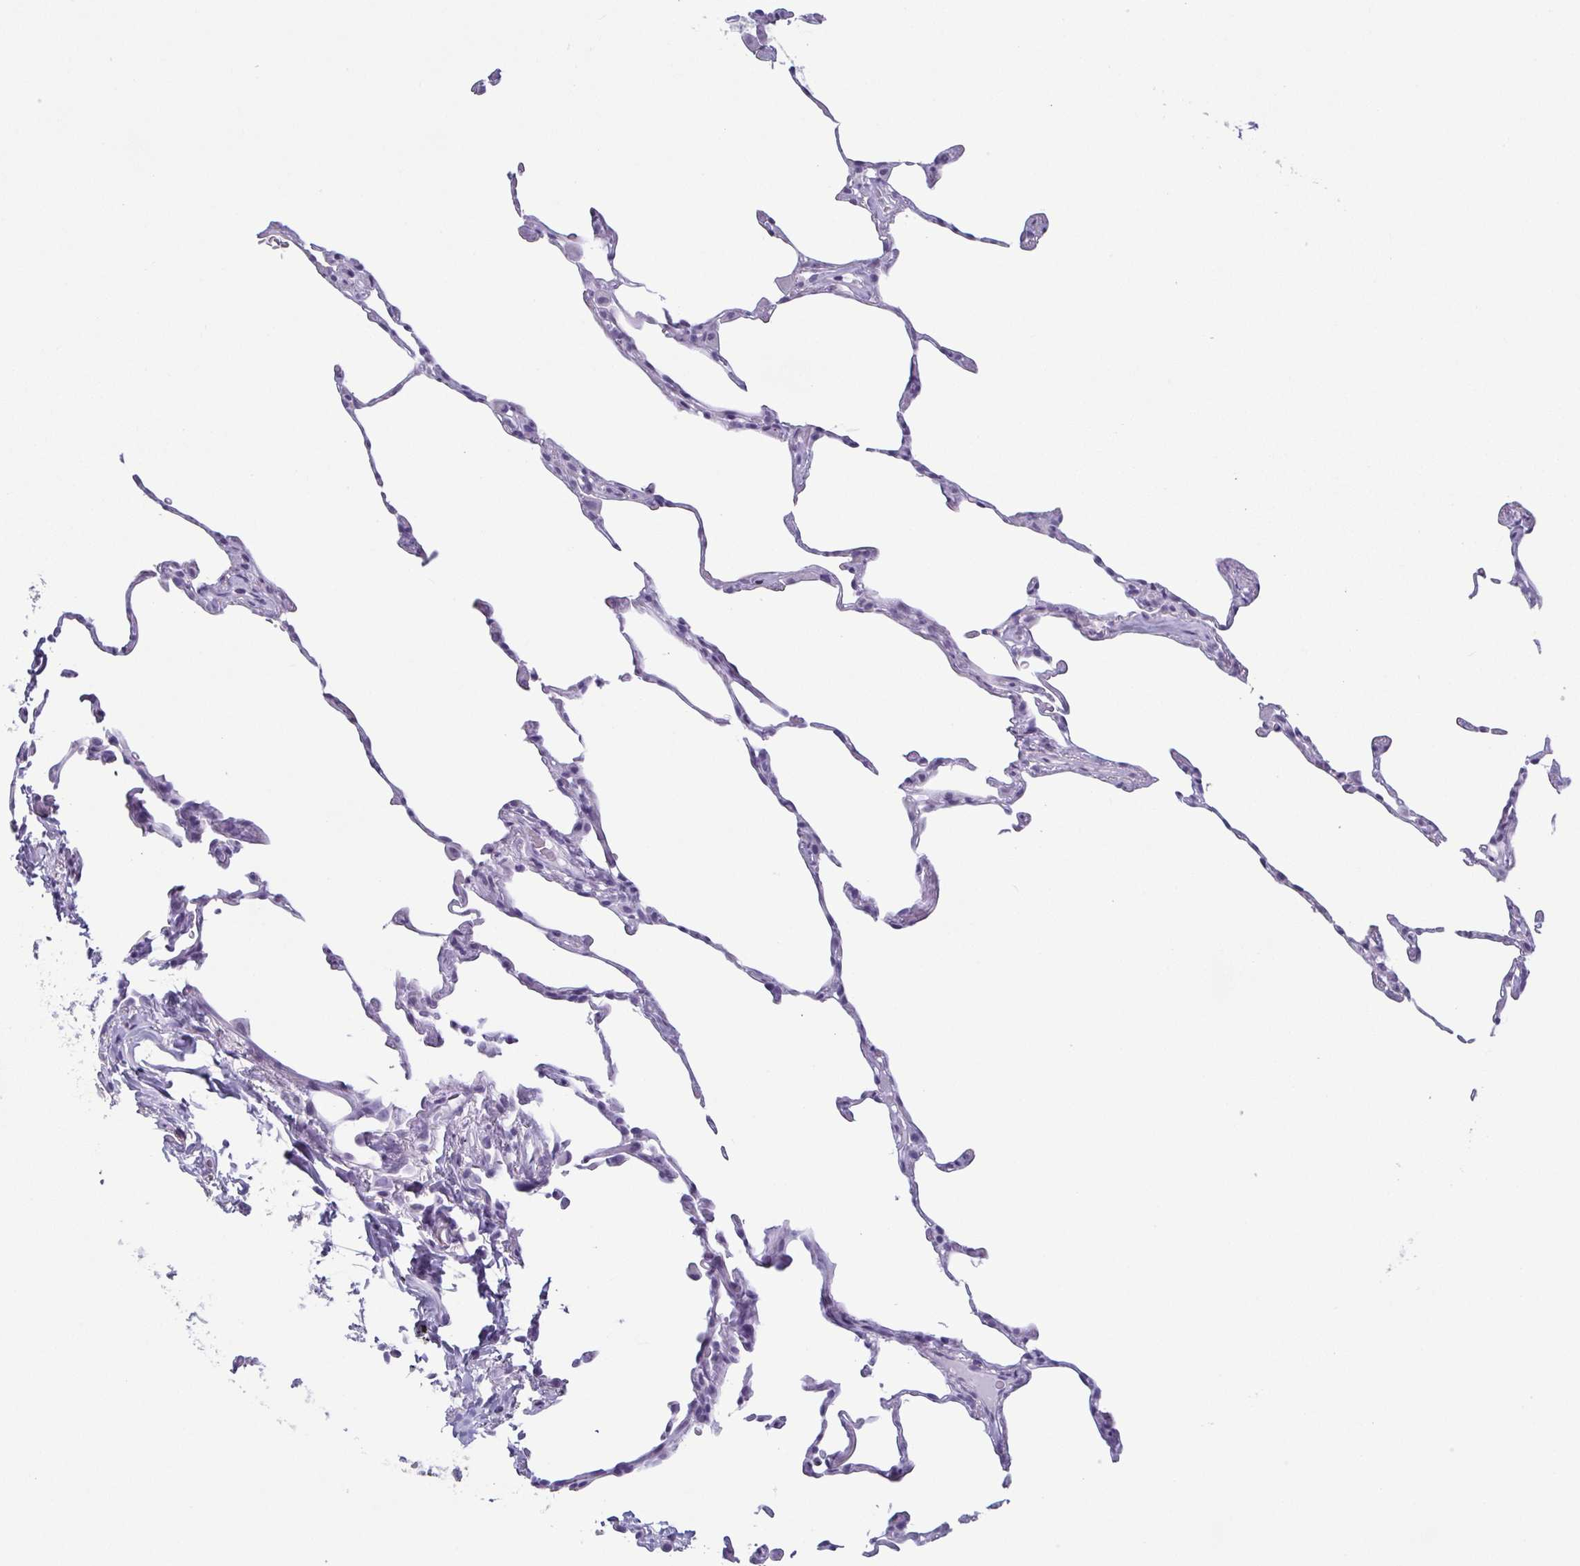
{"staining": {"intensity": "negative", "quantity": "none", "location": "none"}, "tissue": "lung", "cell_type": "Alveolar cells", "image_type": "normal", "snomed": [{"axis": "morphology", "description": "Normal tissue, NOS"}, {"axis": "topography", "description": "Lung"}], "caption": "The immunohistochemistry (IHC) histopathology image has no significant positivity in alveolar cells of lung.", "gene": "KRT78", "patient": {"sex": "female", "age": 57}}